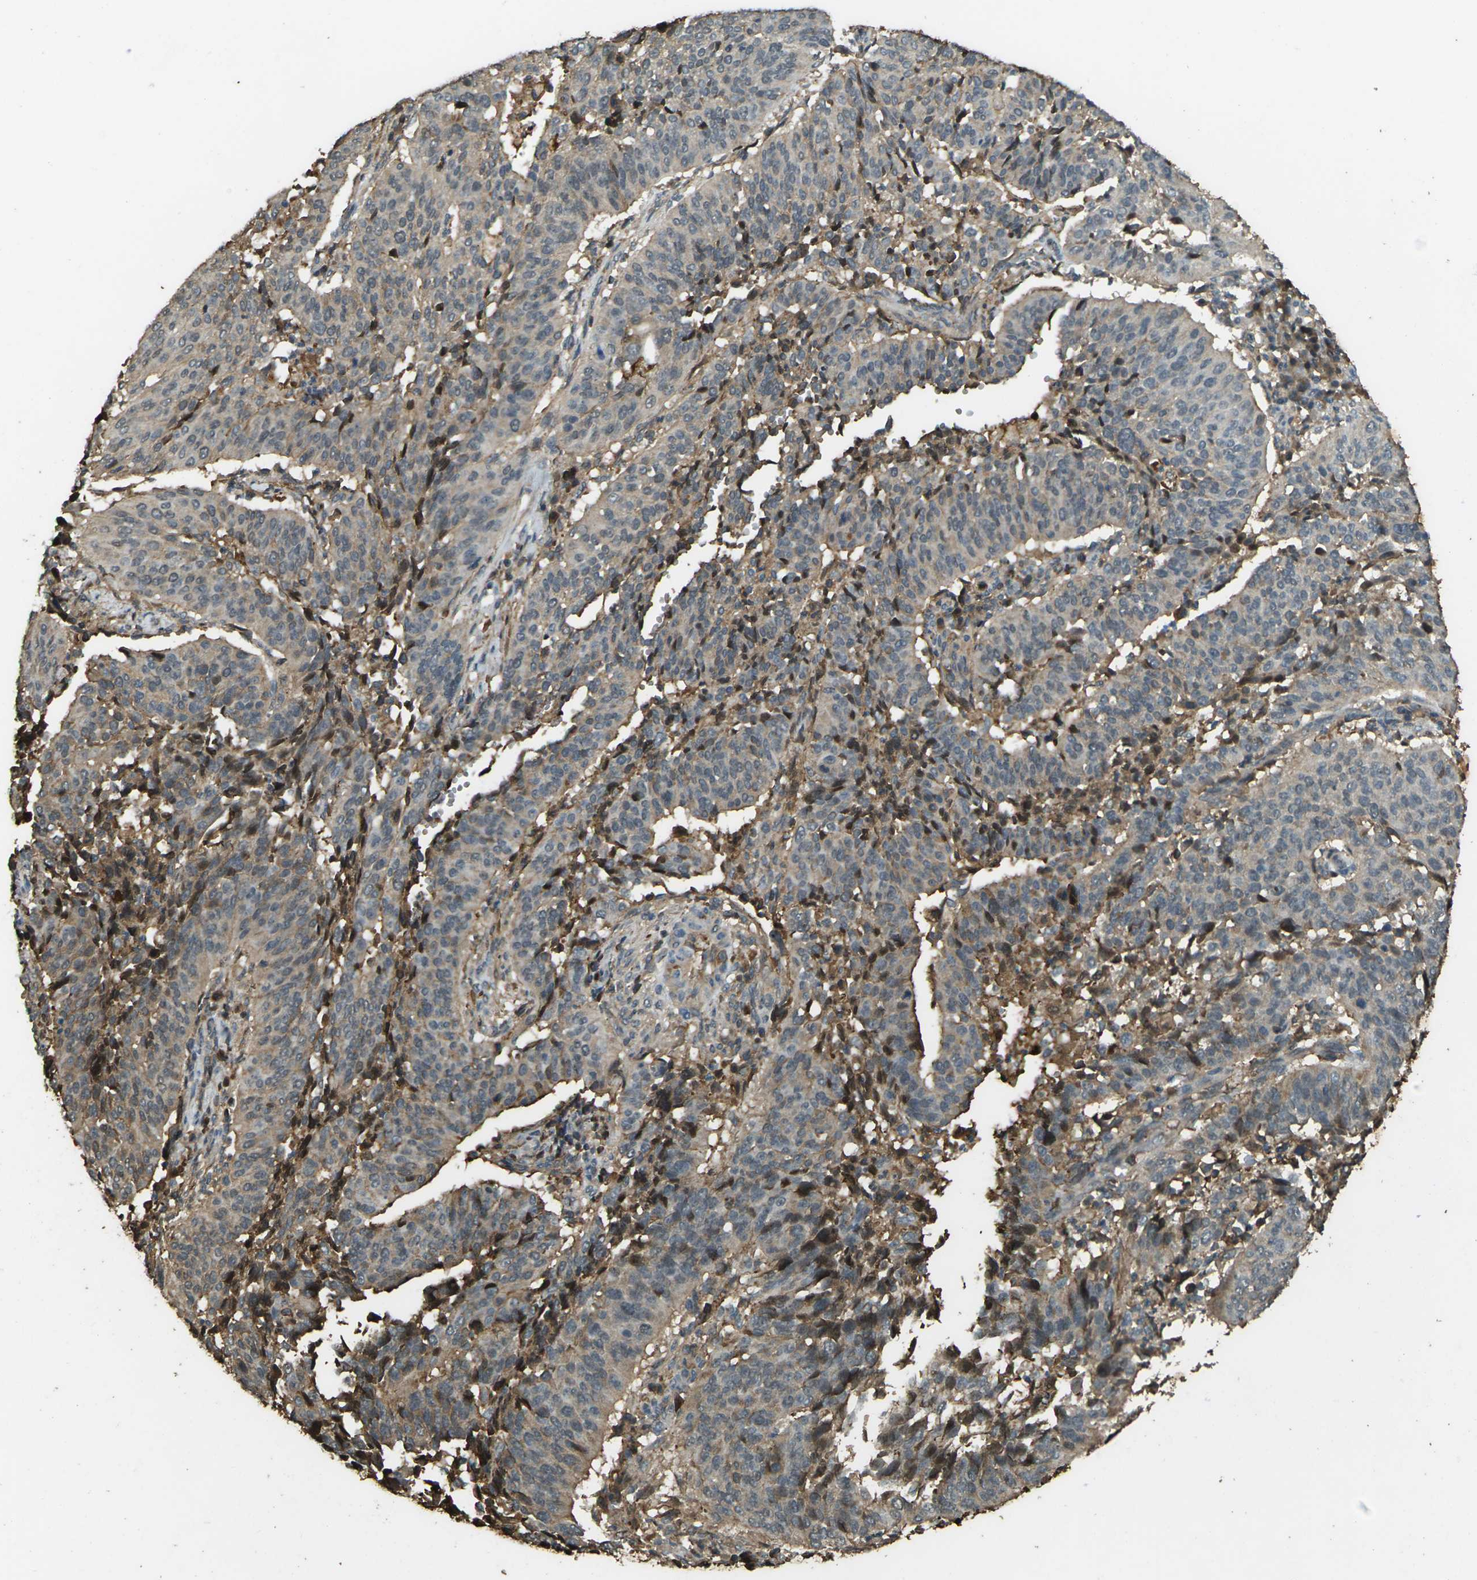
{"staining": {"intensity": "moderate", "quantity": ">75%", "location": "cytoplasmic/membranous"}, "tissue": "cervical cancer", "cell_type": "Tumor cells", "image_type": "cancer", "snomed": [{"axis": "morphology", "description": "Normal tissue, NOS"}, {"axis": "morphology", "description": "Squamous cell carcinoma, NOS"}, {"axis": "topography", "description": "Cervix"}], "caption": "The photomicrograph displays staining of cervical squamous cell carcinoma, revealing moderate cytoplasmic/membranous protein expression (brown color) within tumor cells. (DAB IHC with brightfield microscopy, high magnification).", "gene": "CYP1B1", "patient": {"sex": "female", "age": 39}}